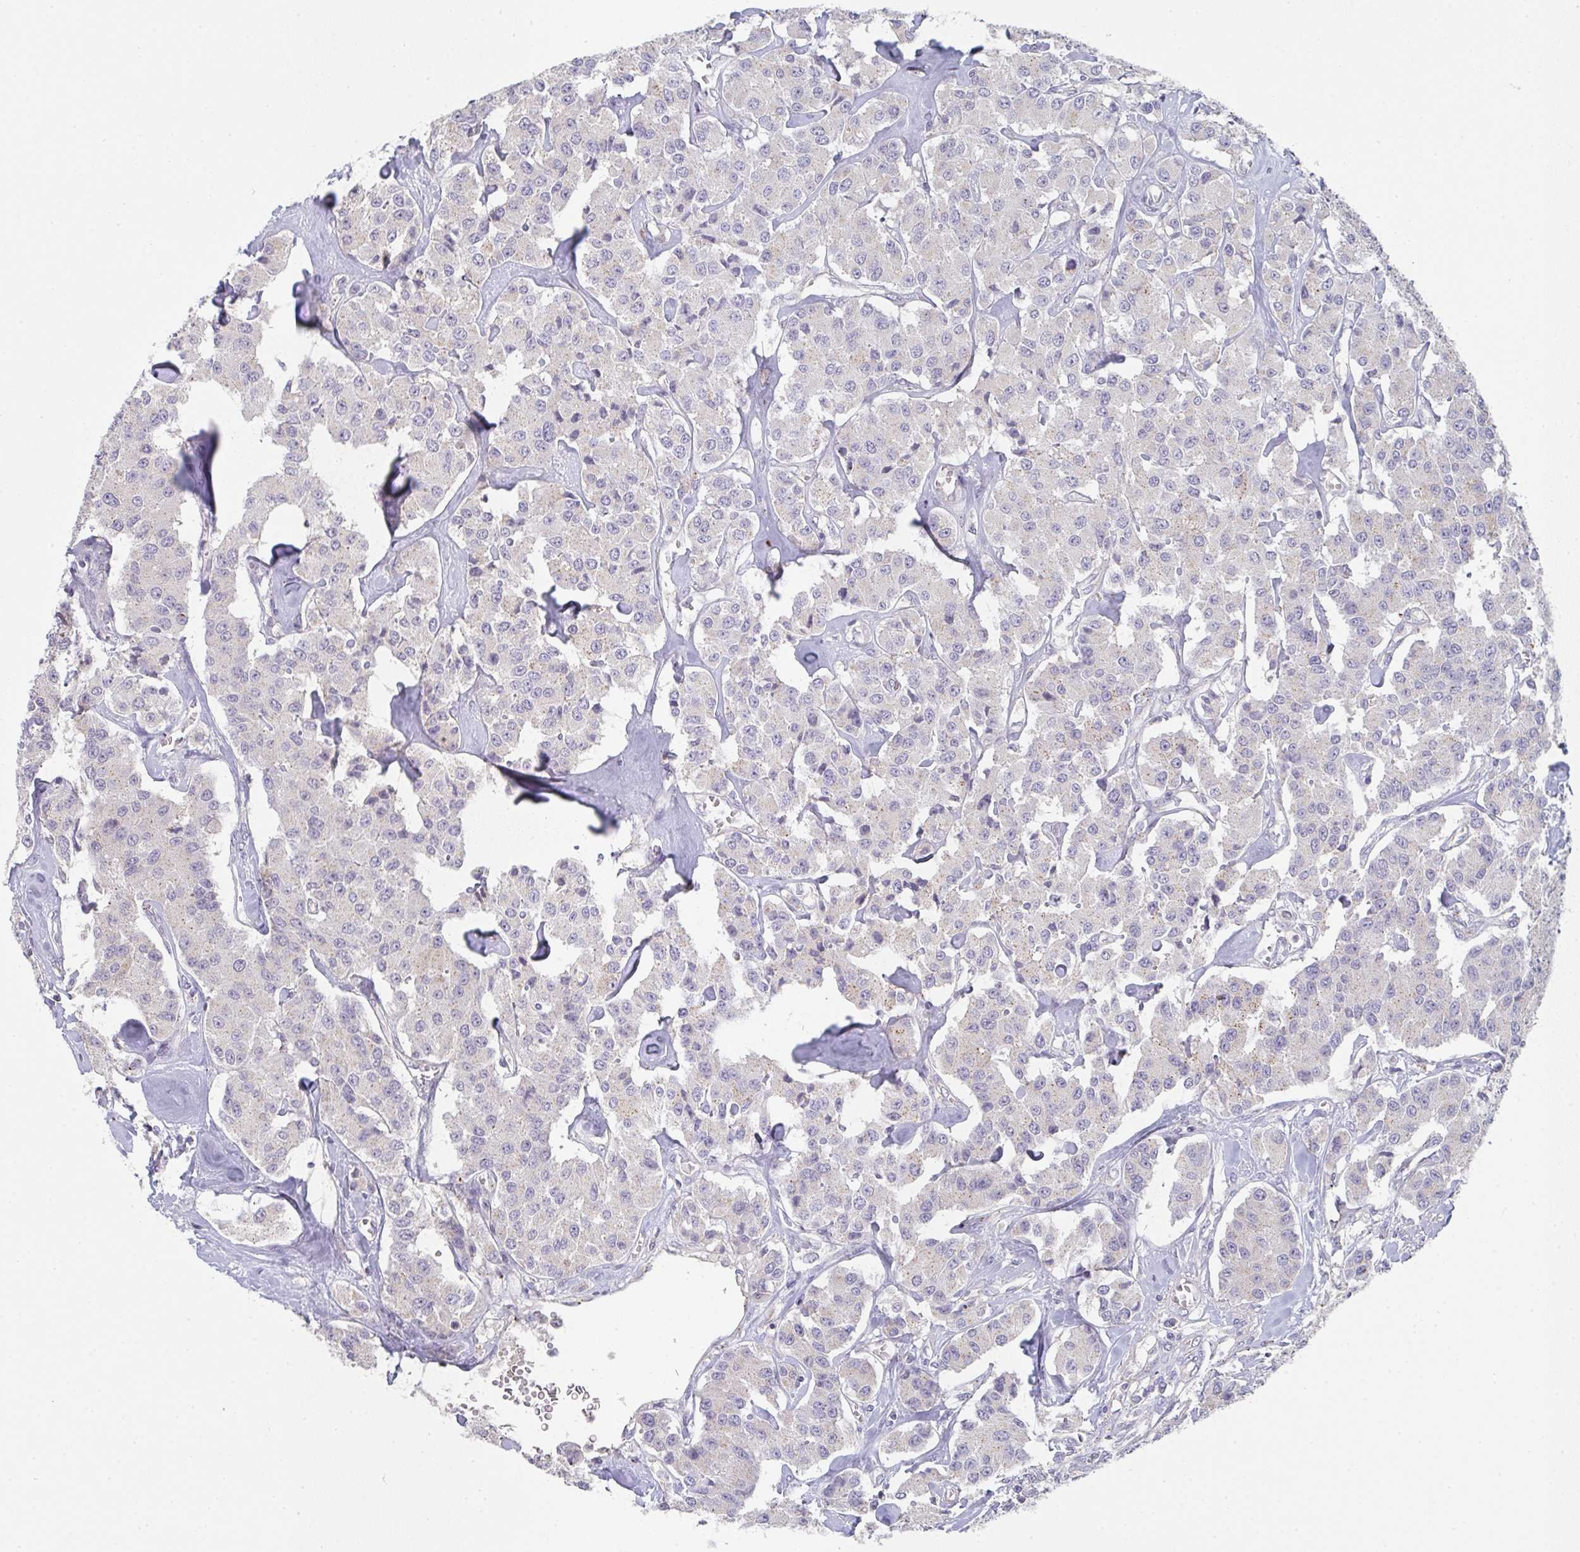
{"staining": {"intensity": "negative", "quantity": "none", "location": "none"}, "tissue": "carcinoid", "cell_type": "Tumor cells", "image_type": "cancer", "snomed": [{"axis": "morphology", "description": "Carcinoid, malignant, NOS"}, {"axis": "topography", "description": "Pancreas"}], "caption": "This is an immunohistochemistry (IHC) histopathology image of malignant carcinoid. There is no staining in tumor cells.", "gene": "CHMP5", "patient": {"sex": "male", "age": 41}}